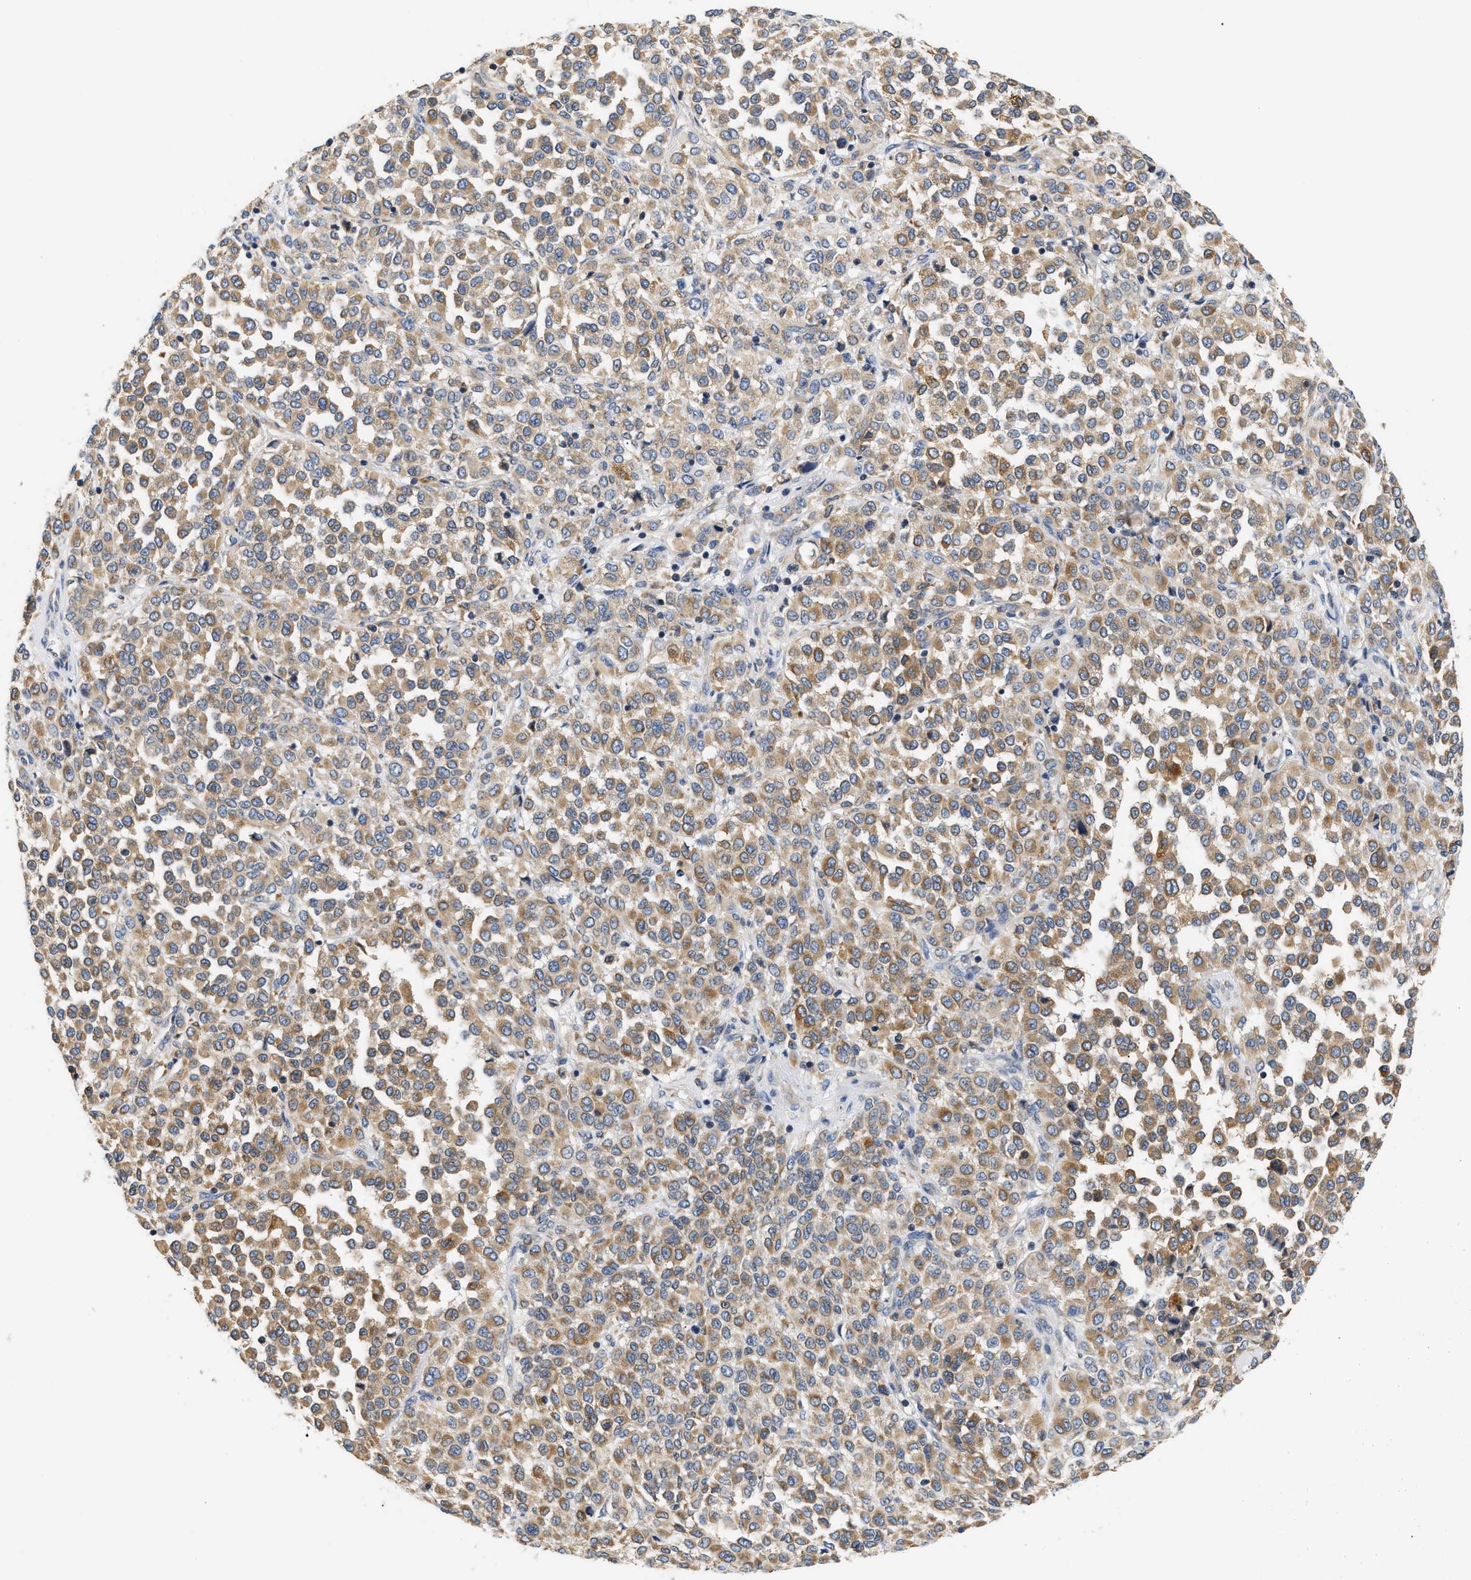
{"staining": {"intensity": "moderate", "quantity": ">75%", "location": "cytoplasmic/membranous"}, "tissue": "melanoma", "cell_type": "Tumor cells", "image_type": "cancer", "snomed": [{"axis": "morphology", "description": "Malignant melanoma, Metastatic site"}, {"axis": "topography", "description": "Pancreas"}], "caption": "Immunohistochemistry (IHC) of melanoma shows medium levels of moderate cytoplasmic/membranous expression in about >75% of tumor cells.", "gene": "HDHD3", "patient": {"sex": "female", "age": 30}}